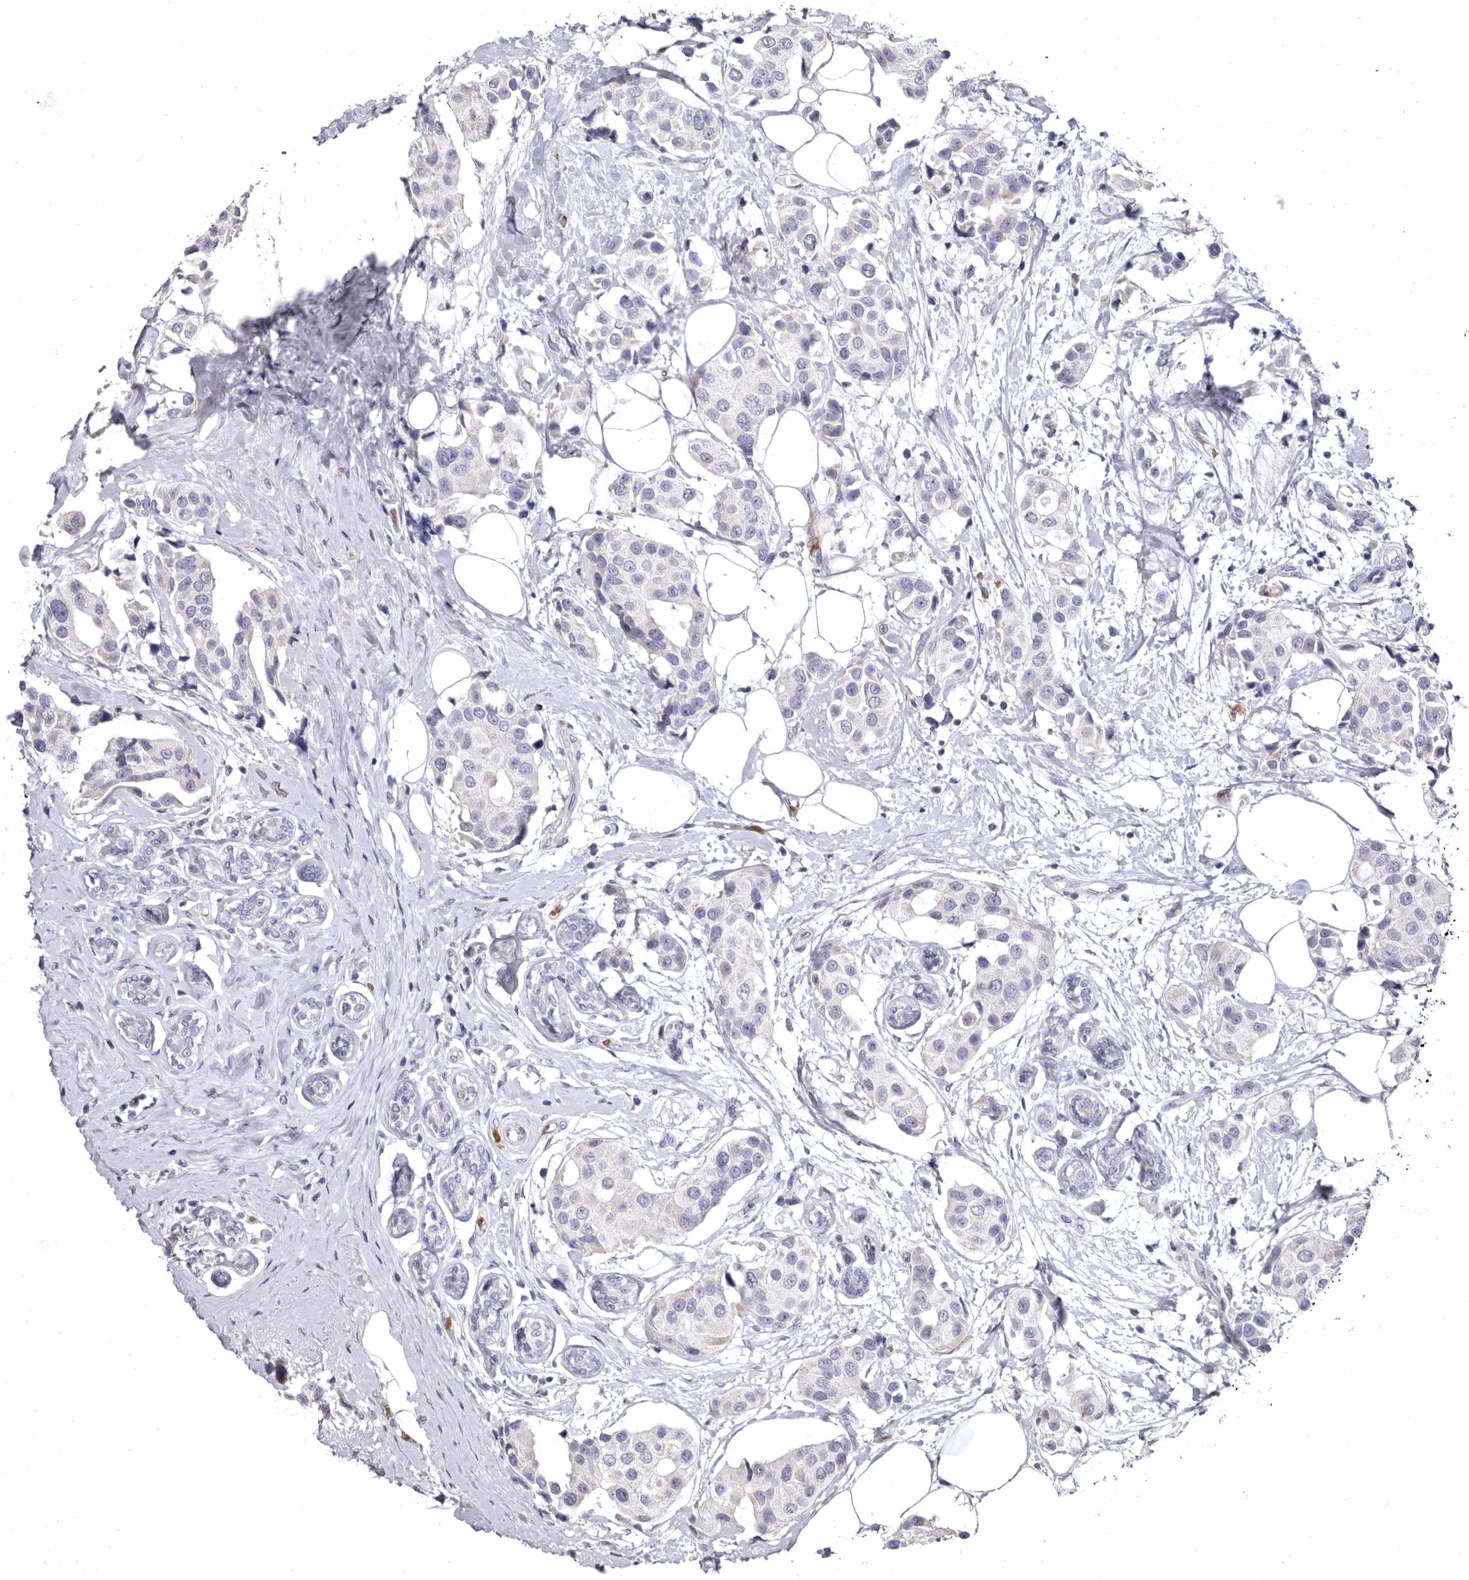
{"staining": {"intensity": "negative", "quantity": "none", "location": "none"}, "tissue": "breast cancer", "cell_type": "Tumor cells", "image_type": "cancer", "snomed": [{"axis": "morphology", "description": "Normal tissue, NOS"}, {"axis": "morphology", "description": "Duct carcinoma"}, {"axis": "topography", "description": "Breast"}], "caption": "A histopathology image of human breast intraductal carcinoma is negative for staining in tumor cells.", "gene": "AIDA", "patient": {"sex": "female", "age": 39}}